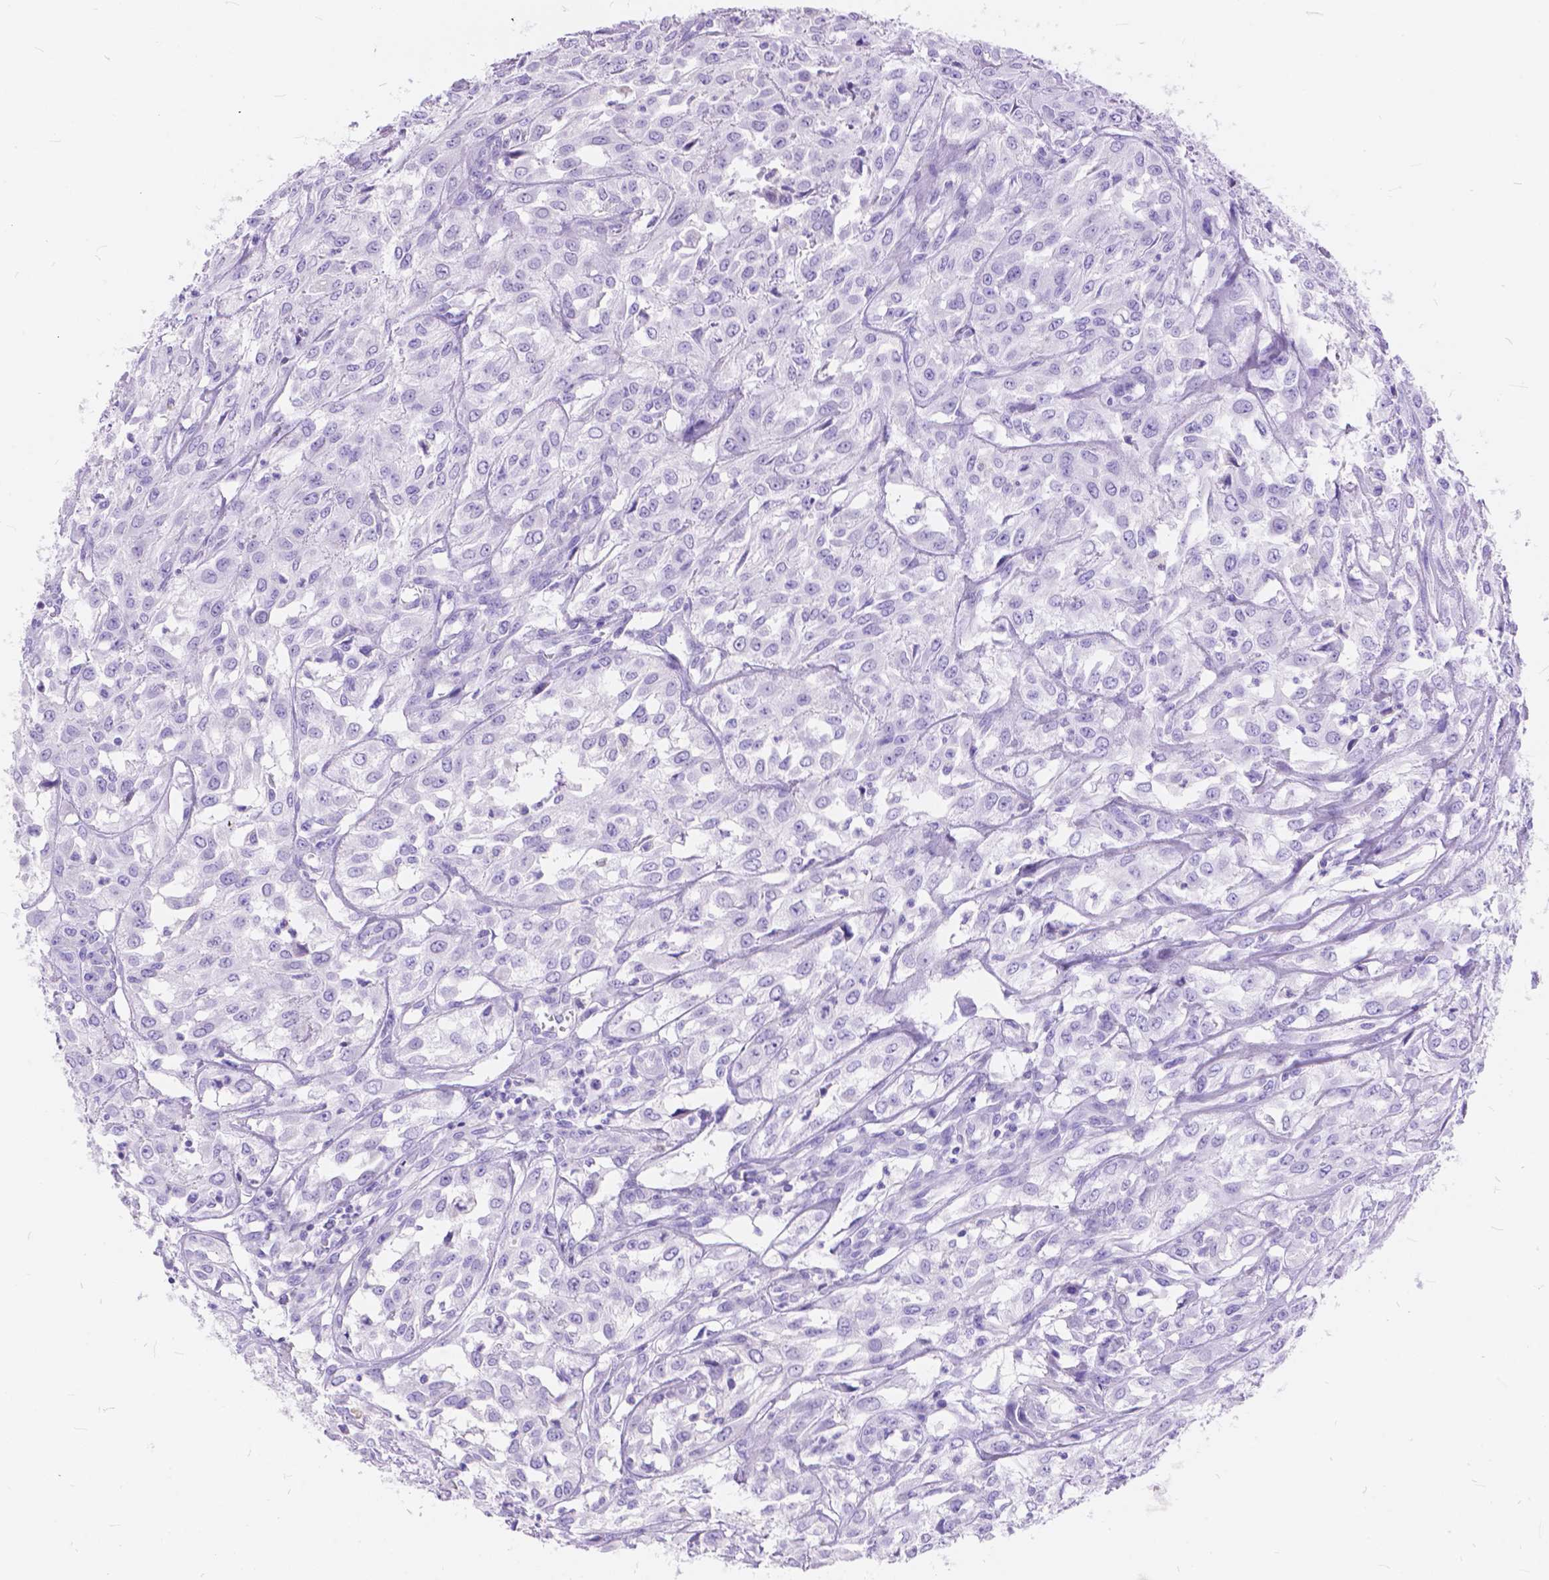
{"staining": {"intensity": "negative", "quantity": "none", "location": "none"}, "tissue": "urothelial cancer", "cell_type": "Tumor cells", "image_type": "cancer", "snomed": [{"axis": "morphology", "description": "Urothelial carcinoma, High grade"}, {"axis": "topography", "description": "Urinary bladder"}], "caption": "High-grade urothelial carcinoma was stained to show a protein in brown. There is no significant expression in tumor cells.", "gene": "FOXL2", "patient": {"sex": "male", "age": 67}}